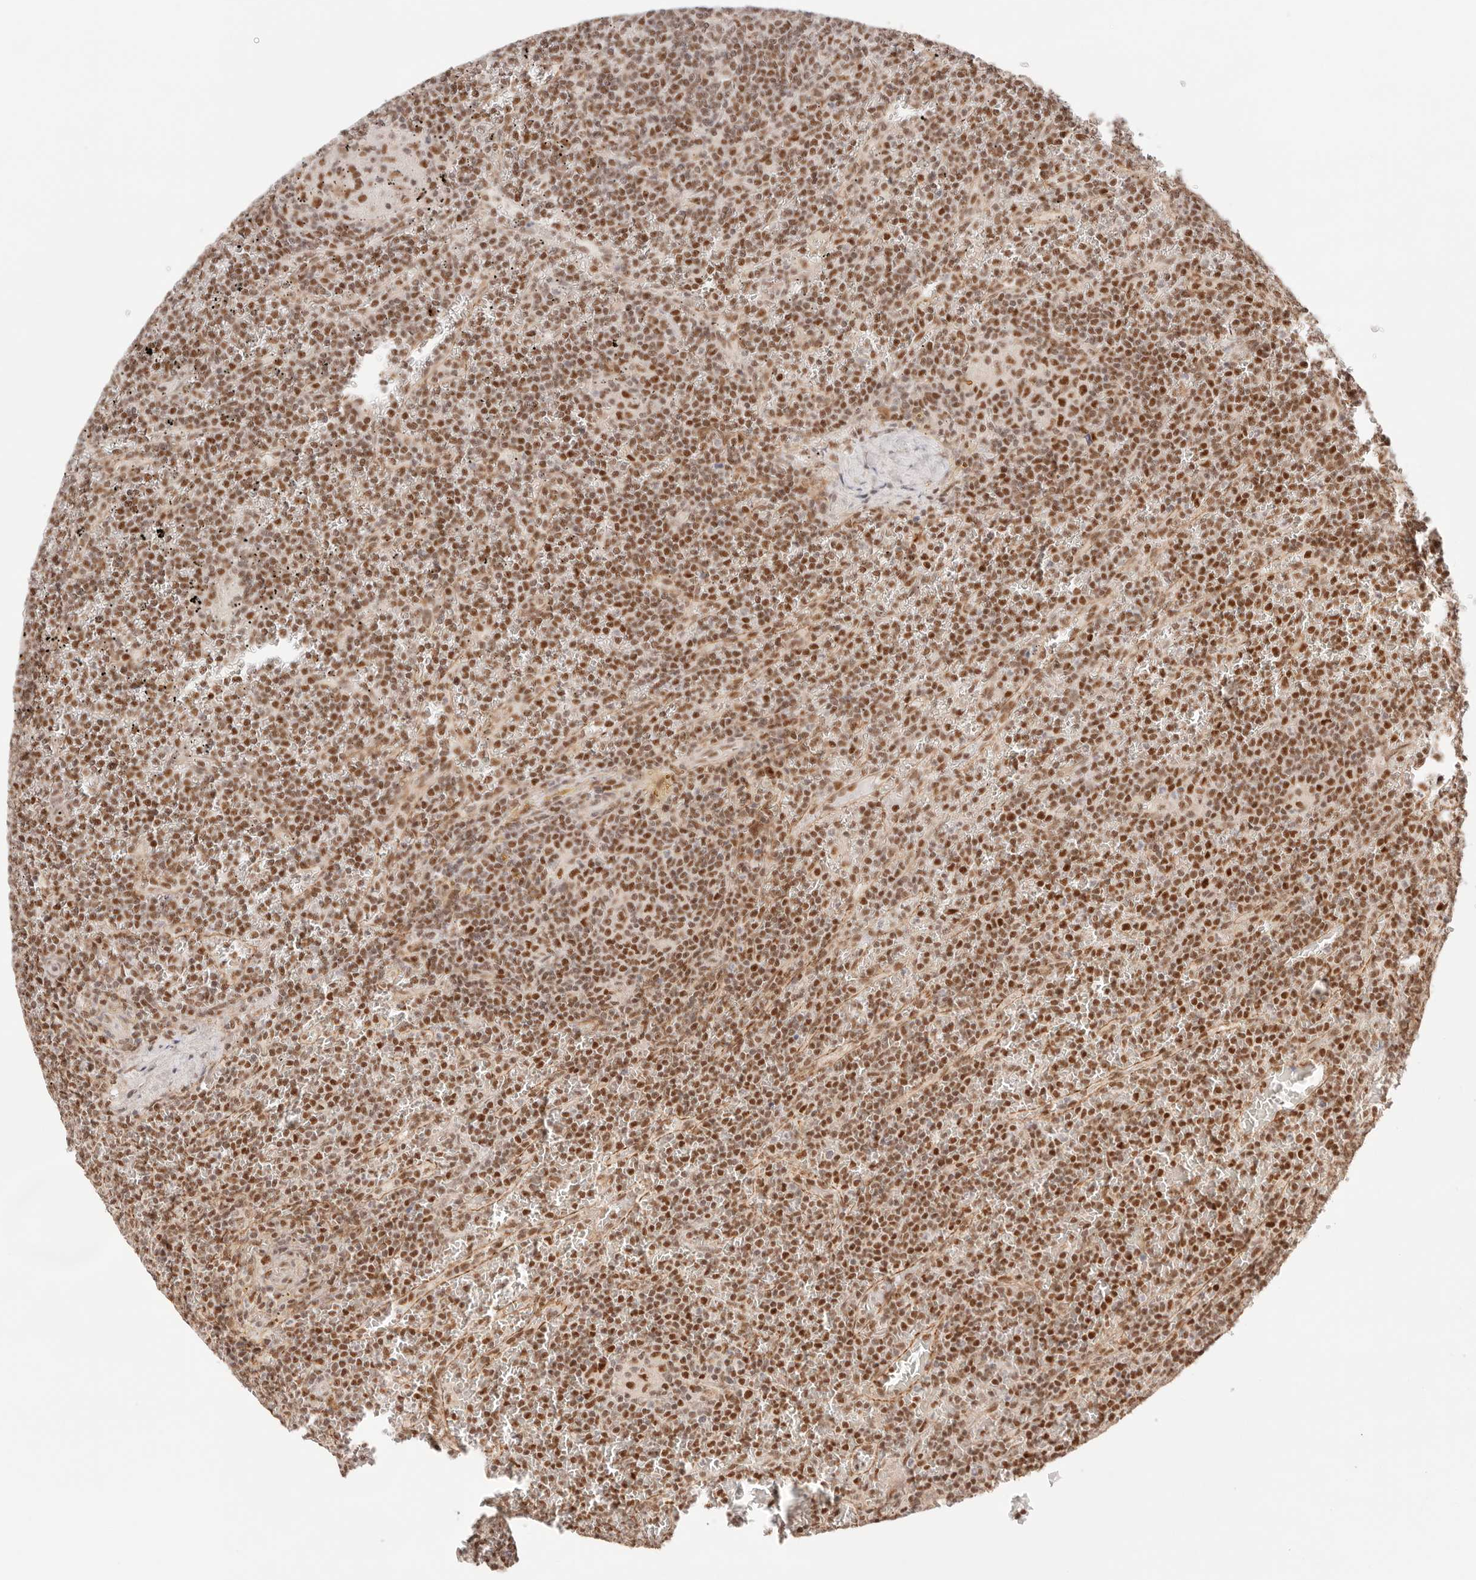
{"staining": {"intensity": "moderate", "quantity": ">75%", "location": "nuclear"}, "tissue": "lymphoma", "cell_type": "Tumor cells", "image_type": "cancer", "snomed": [{"axis": "morphology", "description": "Malignant lymphoma, non-Hodgkin's type, Low grade"}, {"axis": "topography", "description": "Spleen"}], "caption": "Moderate nuclear expression is appreciated in about >75% of tumor cells in lymphoma. The staining was performed using DAB (3,3'-diaminobenzidine) to visualize the protein expression in brown, while the nuclei were stained in blue with hematoxylin (Magnification: 20x).", "gene": "GTF2E2", "patient": {"sex": "female", "age": 19}}